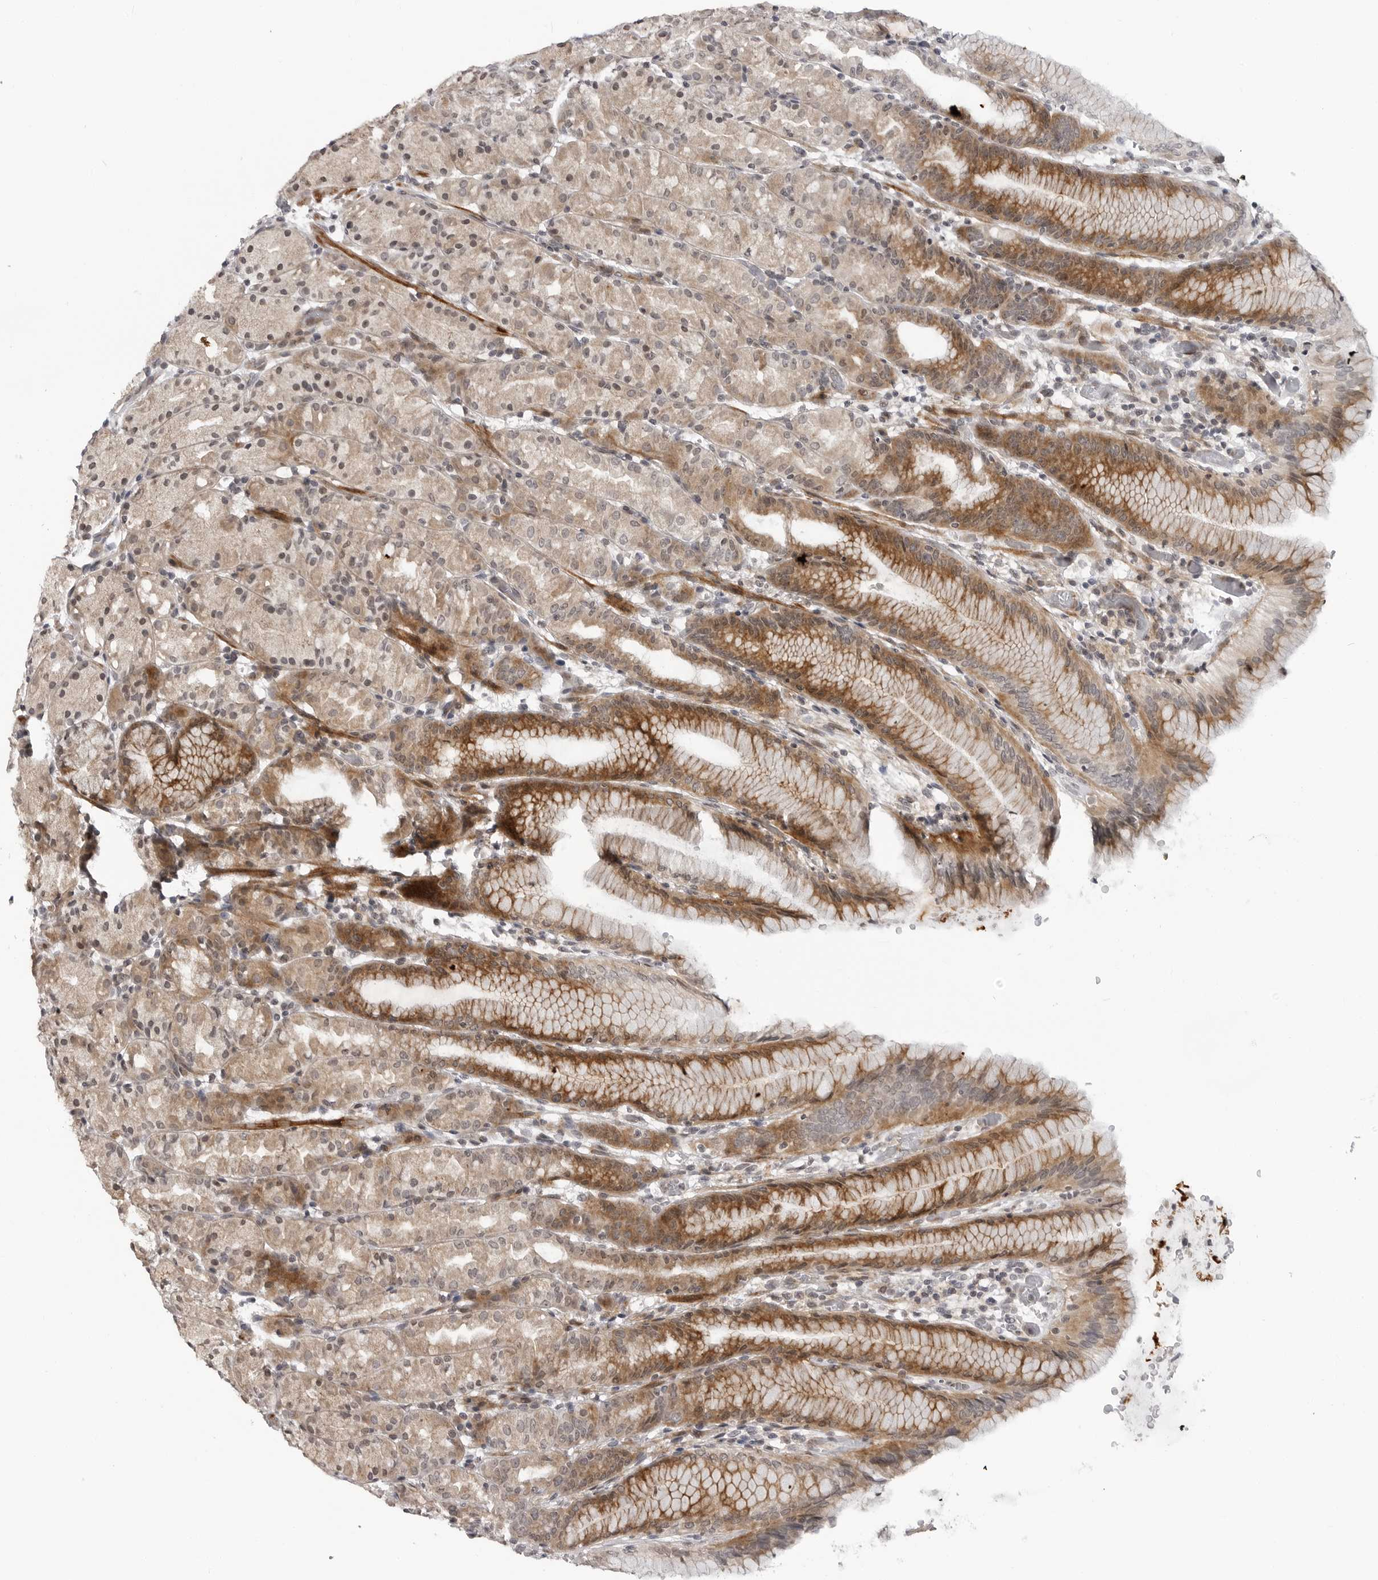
{"staining": {"intensity": "strong", "quantity": "25%-75%", "location": "cytoplasmic/membranous"}, "tissue": "stomach", "cell_type": "Glandular cells", "image_type": "normal", "snomed": [{"axis": "morphology", "description": "Normal tissue, NOS"}, {"axis": "topography", "description": "Stomach, upper"}], "caption": "A high-resolution micrograph shows immunohistochemistry (IHC) staining of benign stomach, which shows strong cytoplasmic/membranous expression in approximately 25%-75% of glandular cells. Nuclei are stained in blue.", "gene": "ADAMTS5", "patient": {"sex": "male", "age": 48}}